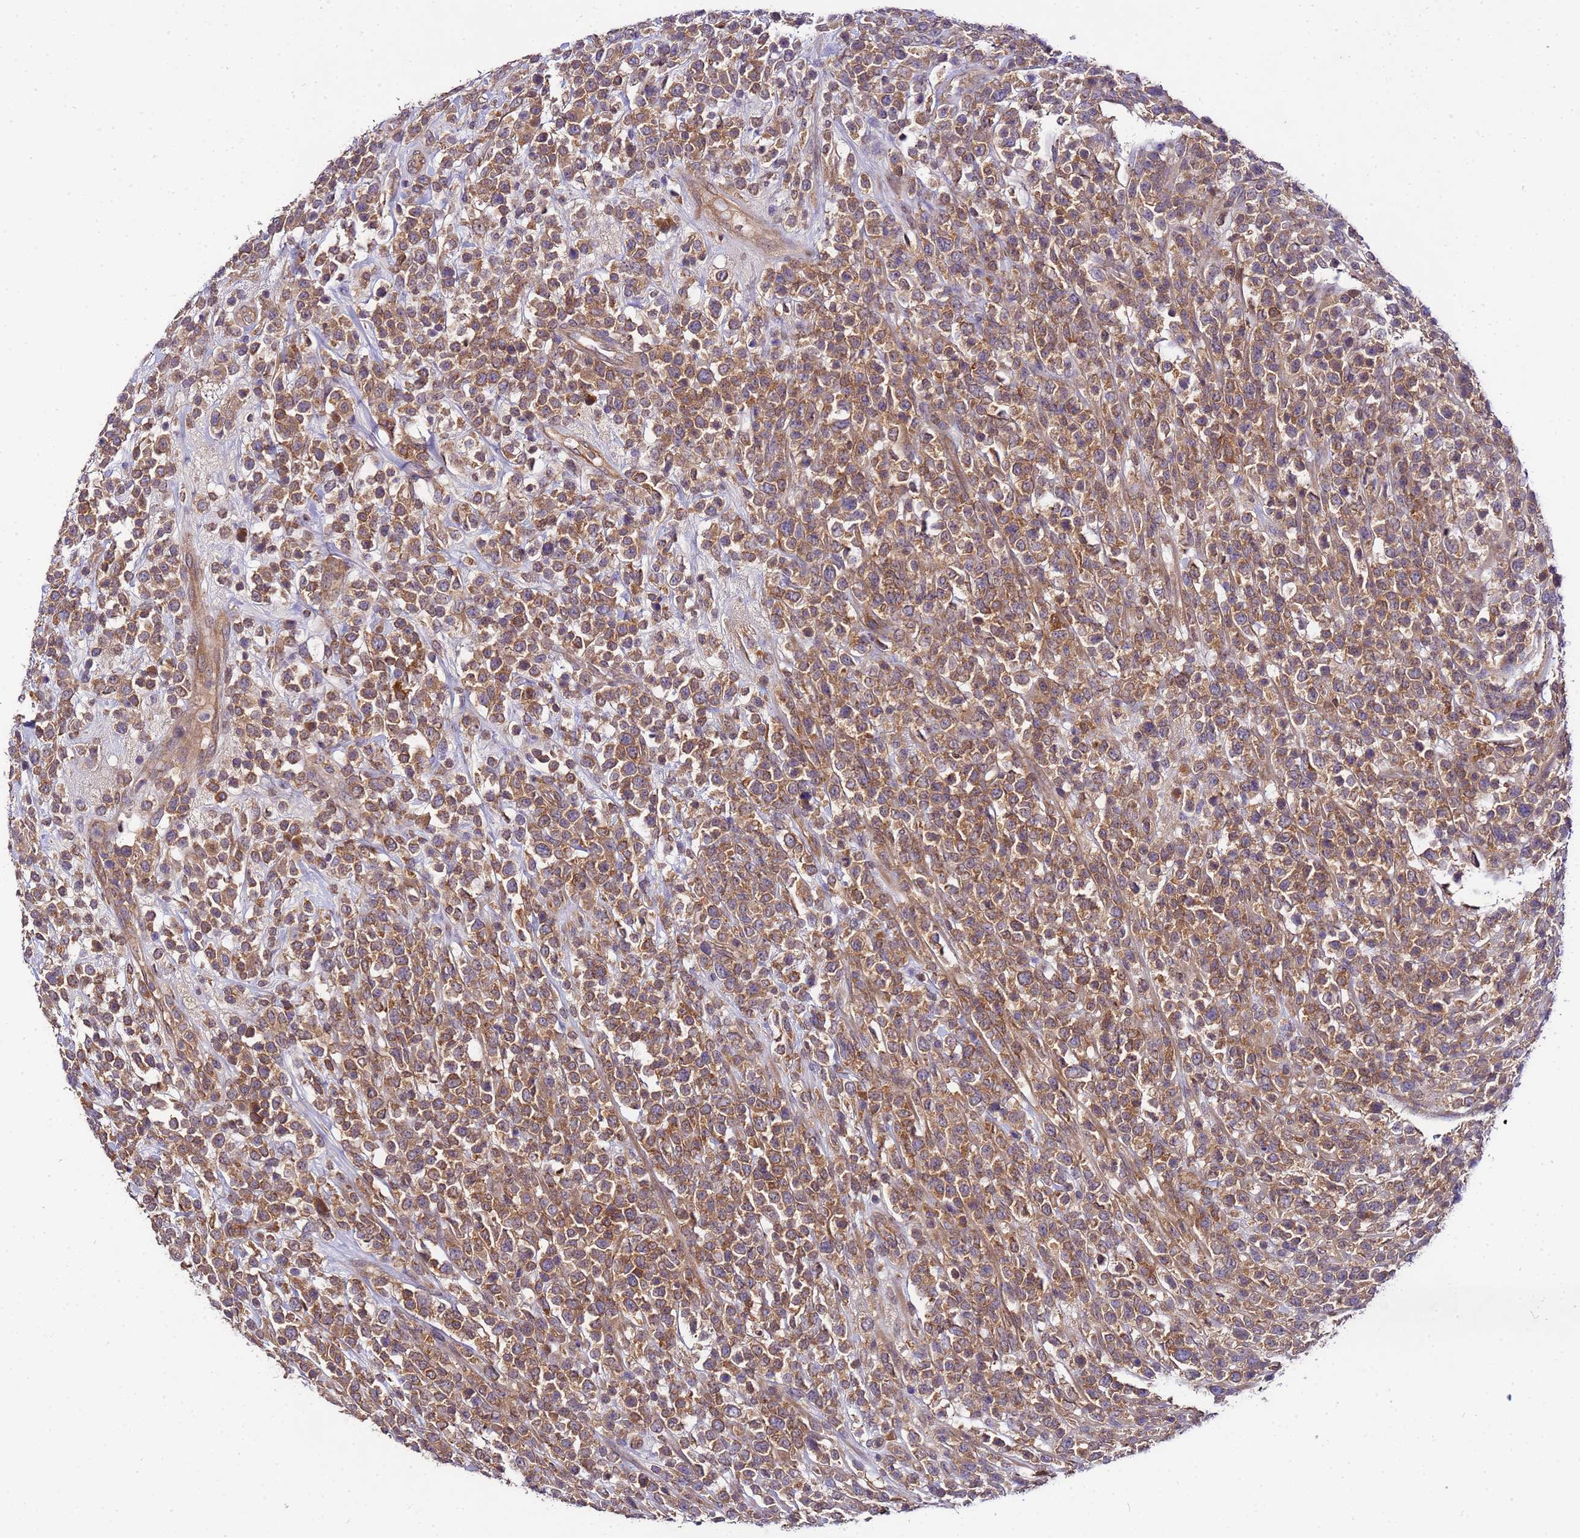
{"staining": {"intensity": "moderate", "quantity": ">75%", "location": "cytoplasmic/membranous"}, "tissue": "lymphoma", "cell_type": "Tumor cells", "image_type": "cancer", "snomed": [{"axis": "morphology", "description": "Malignant lymphoma, non-Hodgkin's type, High grade"}, {"axis": "topography", "description": "Colon"}], "caption": "Immunohistochemical staining of high-grade malignant lymphoma, non-Hodgkin's type exhibits medium levels of moderate cytoplasmic/membranous positivity in about >75% of tumor cells.", "gene": "GSPT2", "patient": {"sex": "female", "age": 53}}